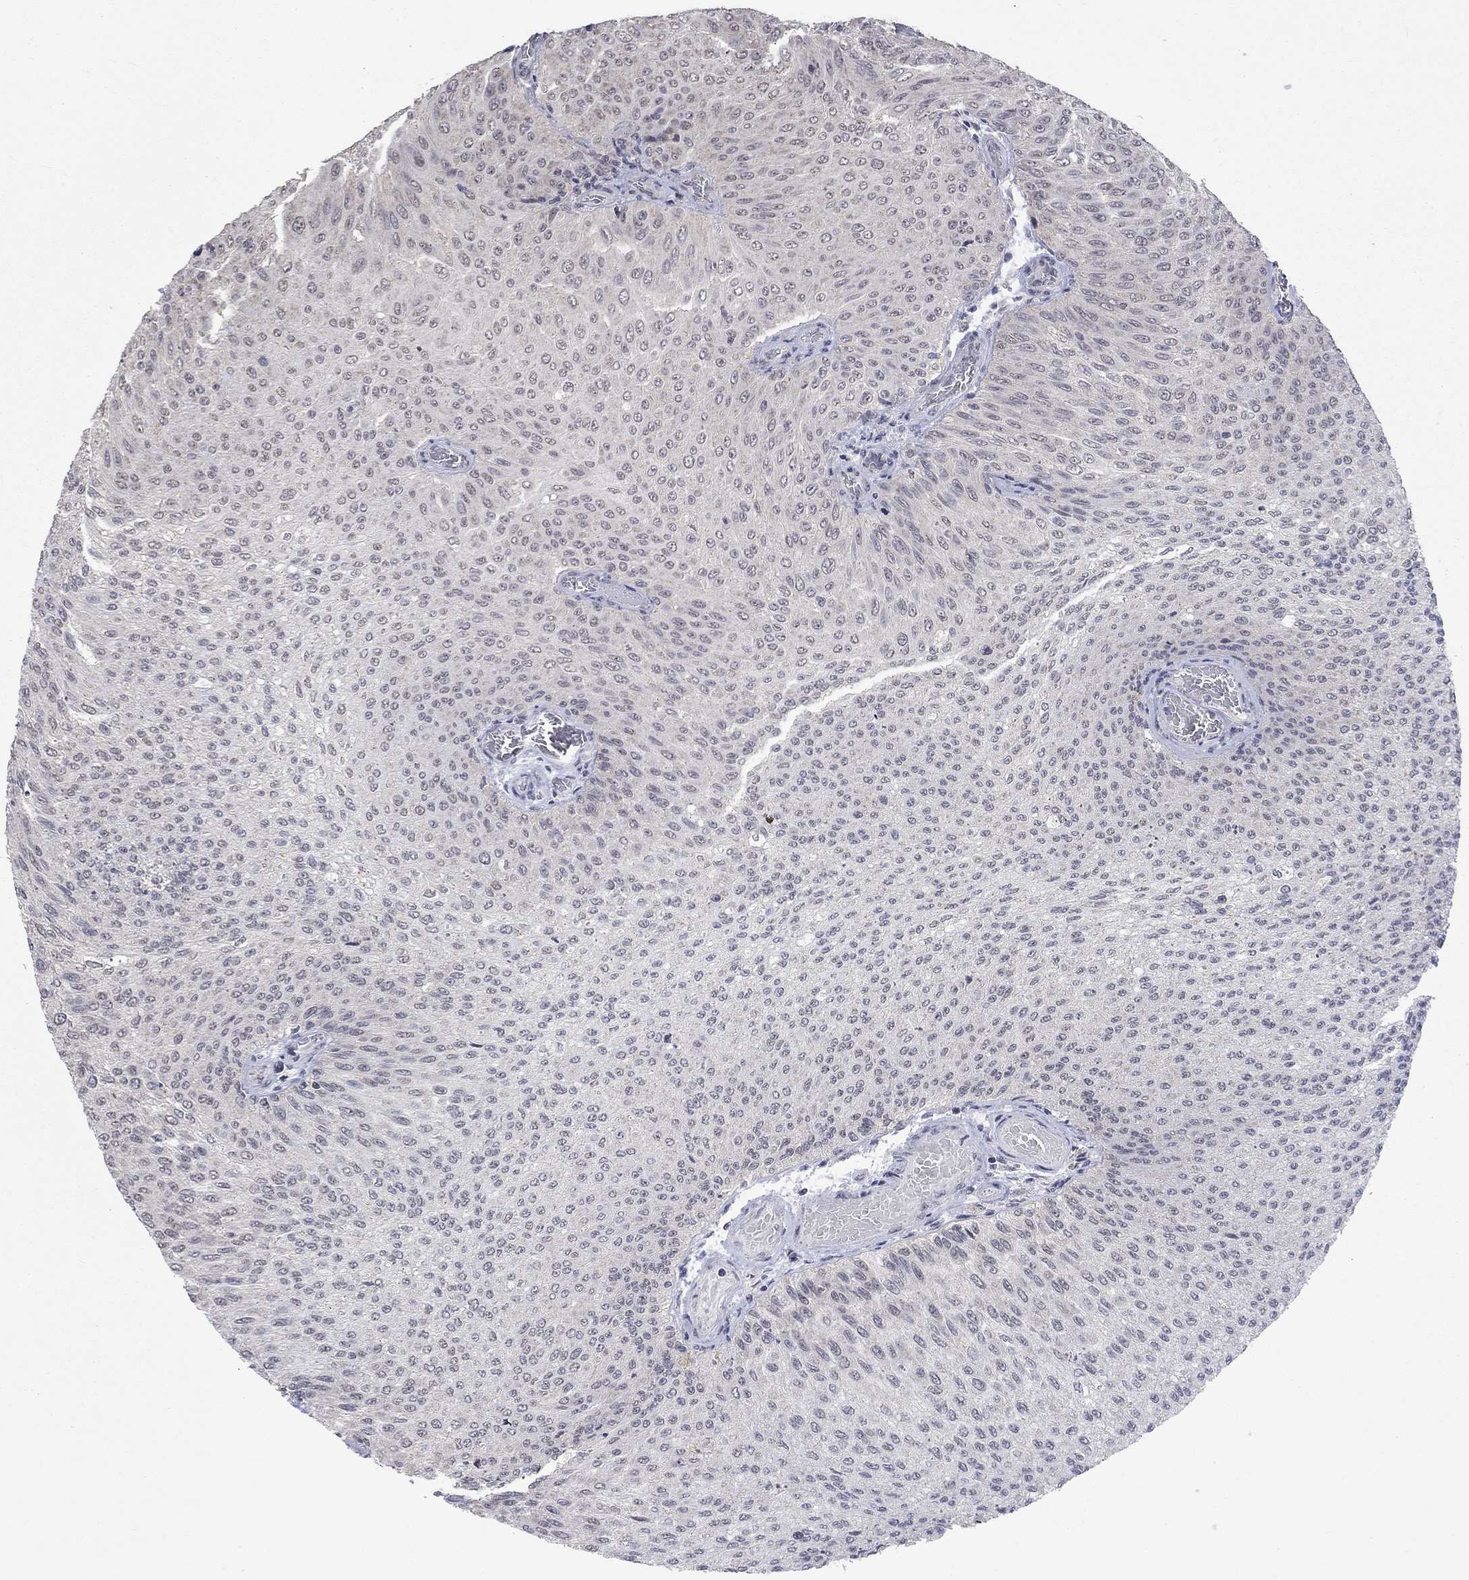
{"staining": {"intensity": "negative", "quantity": "none", "location": "none"}, "tissue": "urothelial cancer", "cell_type": "Tumor cells", "image_type": "cancer", "snomed": [{"axis": "morphology", "description": "Urothelial carcinoma, Low grade"}, {"axis": "topography", "description": "Ureter, NOS"}, {"axis": "topography", "description": "Urinary bladder"}], "caption": "This is an IHC histopathology image of urothelial carcinoma (low-grade). There is no expression in tumor cells.", "gene": "SPATA33", "patient": {"sex": "male", "age": 78}}